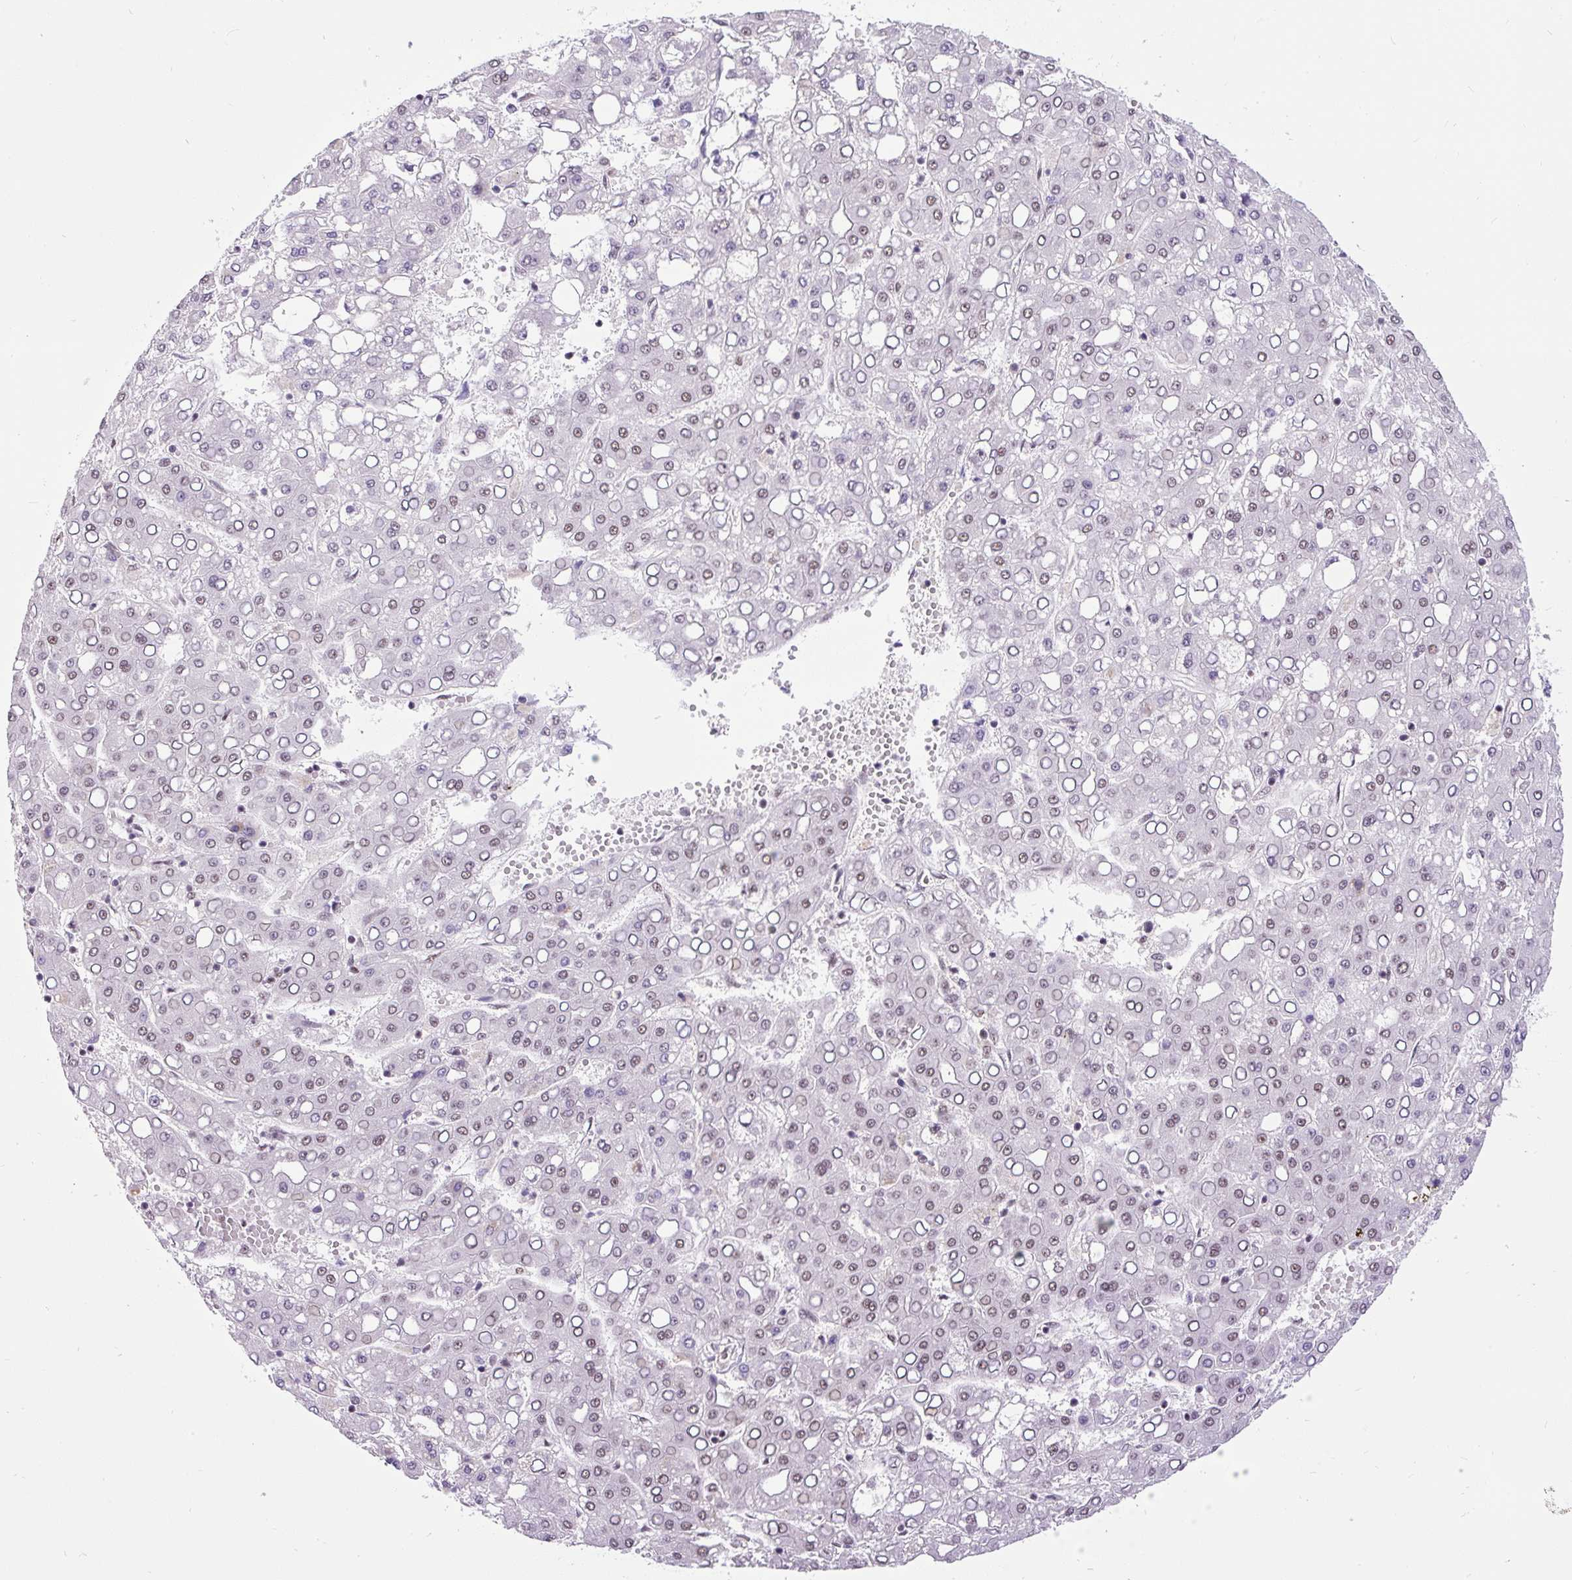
{"staining": {"intensity": "weak", "quantity": "<25%", "location": "nuclear"}, "tissue": "liver cancer", "cell_type": "Tumor cells", "image_type": "cancer", "snomed": [{"axis": "morphology", "description": "Carcinoma, Hepatocellular, NOS"}, {"axis": "topography", "description": "Liver"}], "caption": "This is an immunohistochemistry (IHC) histopathology image of liver hepatocellular carcinoma. There is no expression in tumor cells.", "gene": "SMC5", "patient": {"sex": "male", "age": 65}}